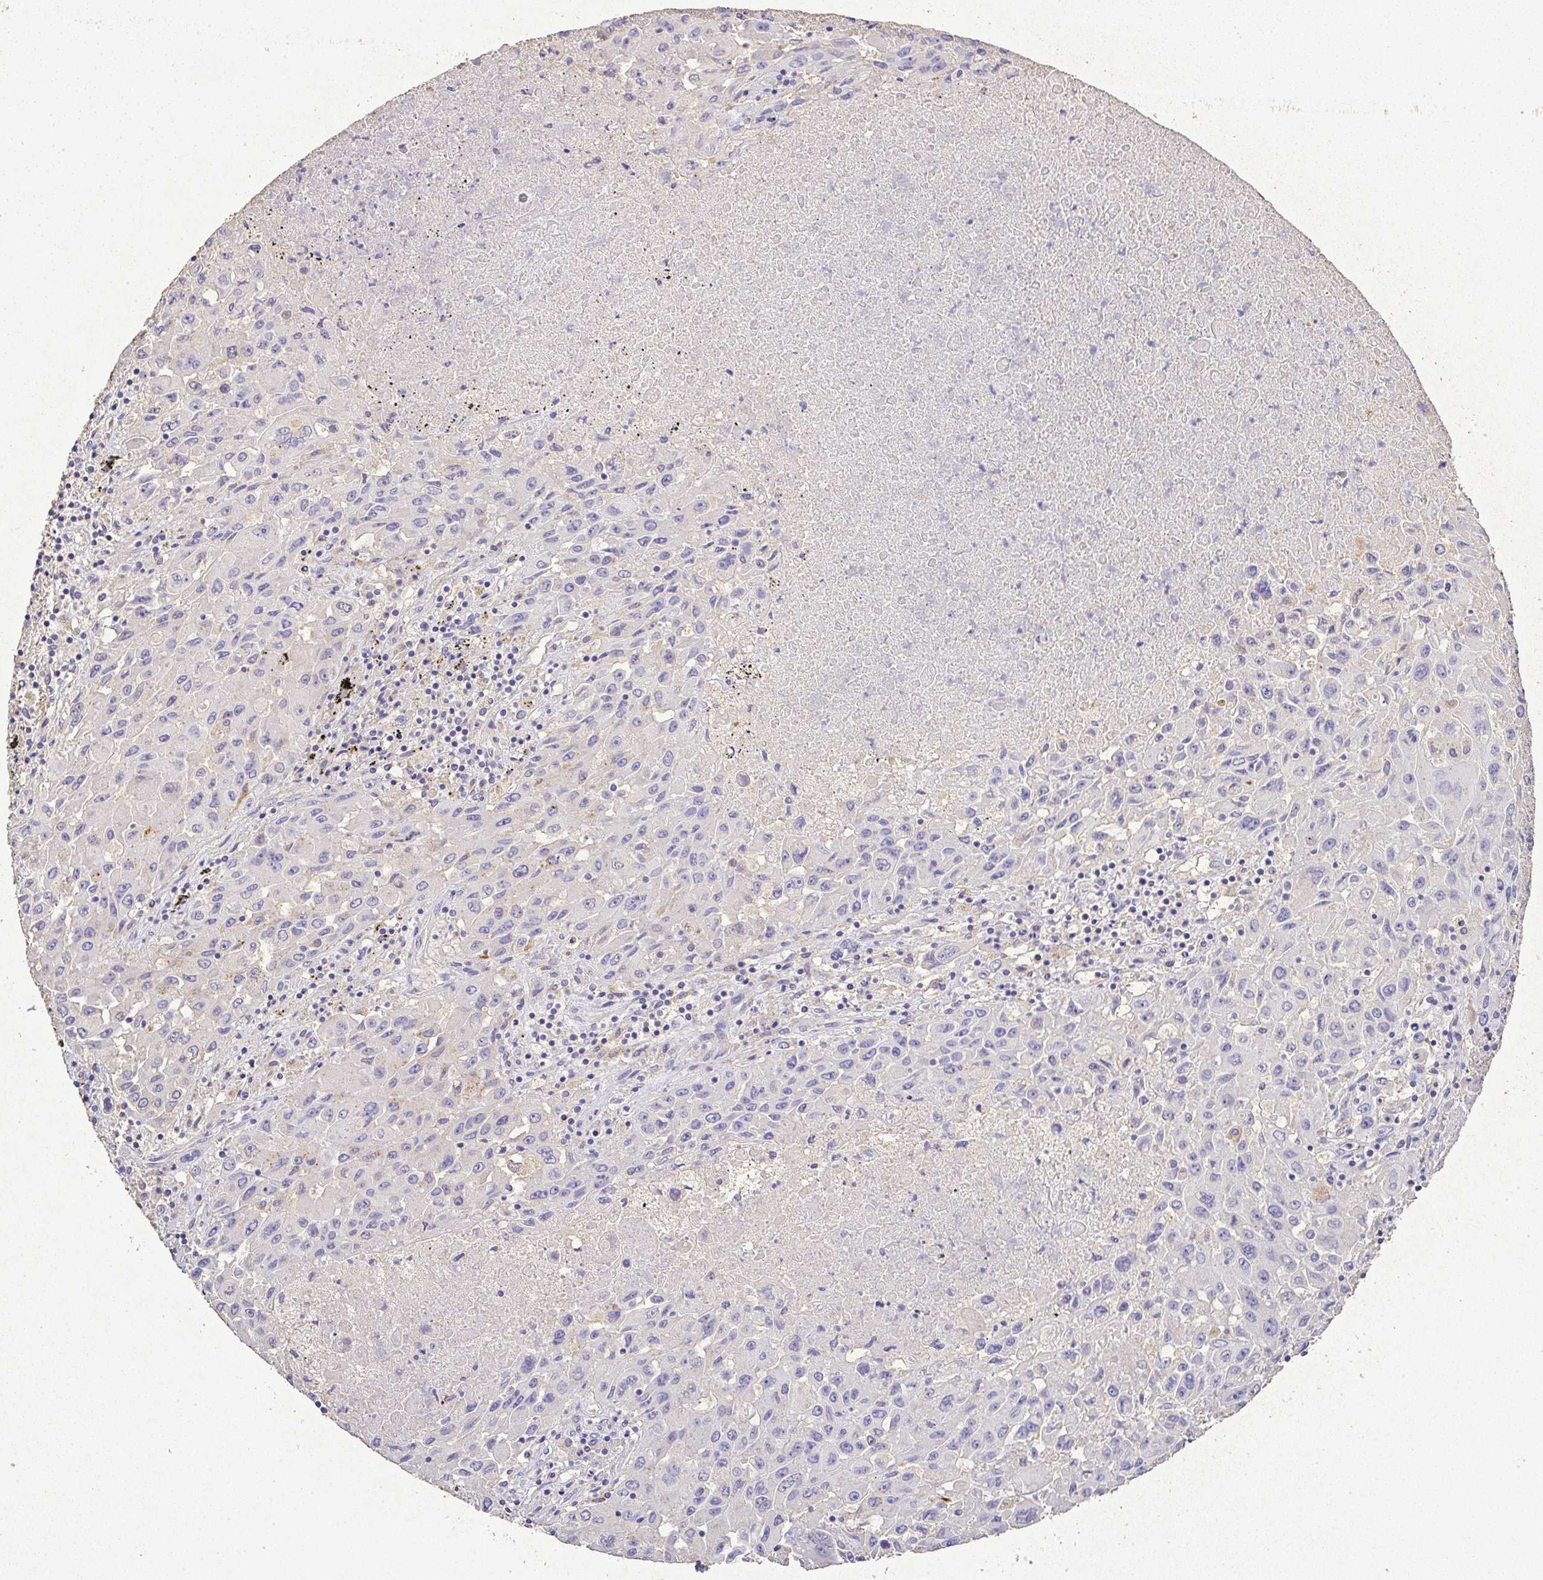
{"staining": {"intensity": "negative", "quantity": "none", "location": "none"}, "tissue": "lung cancer", "cell_type": "Tumor cells", "image_type": "cancer", "snomed": [{"axis": "morphology", "description": "Squamous cell carcinoma, NOS"}, {"axis": "topography", "description": "Lung"}], "caption": "Immunohistochemical staining of lung cancer demonstrates no significant staining in tumor cells. (Immunohistochemistry (ihc), brightfield microscopy, high magnification).", "gene": "RPS2", "patient": {"sex": "male", "age": 63}}